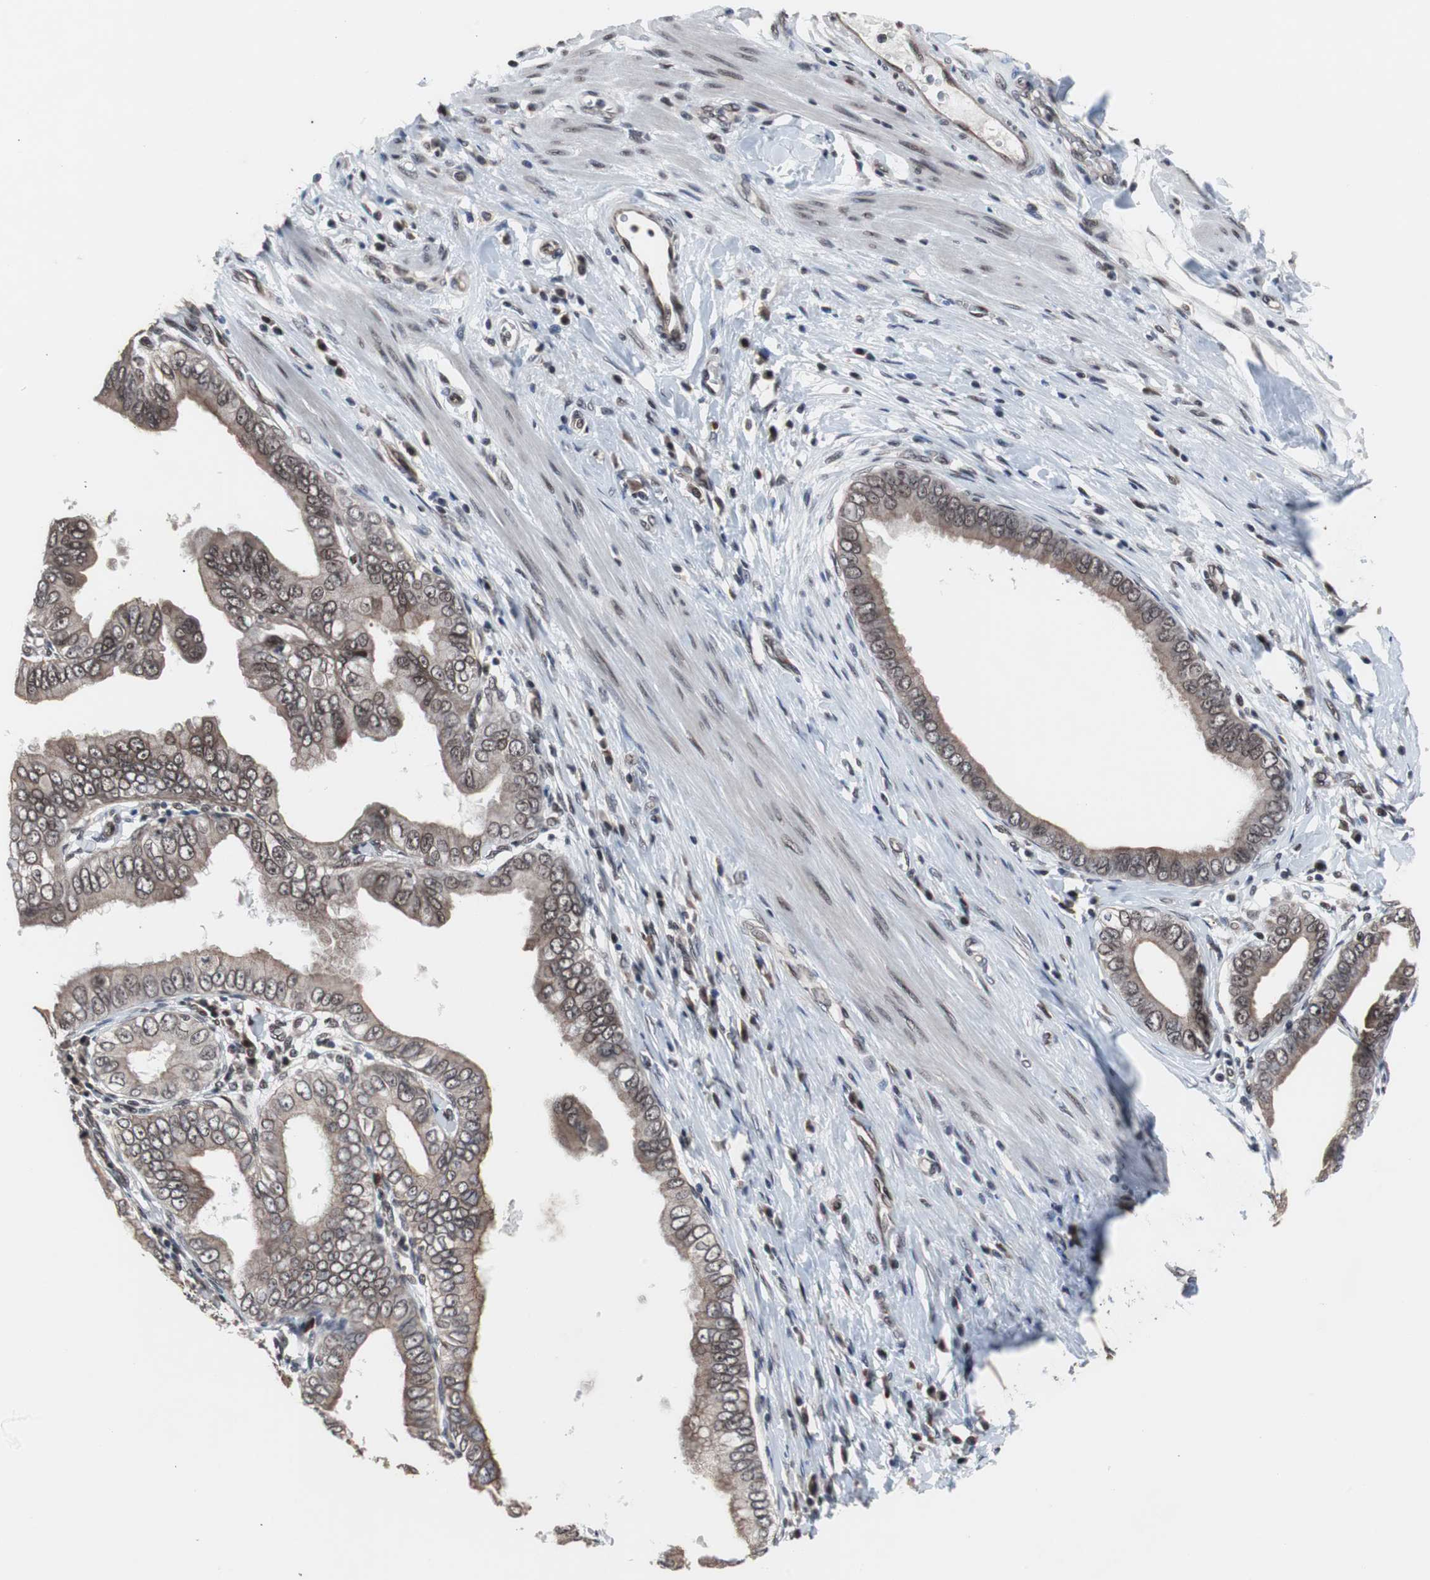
{"staining": {"intensity": "moderate", "quantity": ">75%", "location": "cytoplasmic/membranous,nuclear"}, "tissue": "pancreatic cancer", "cell_type": "Tumor cells", "image_type": "cancer", "snomed": [{"axis": "morphology", "description": "Normal tissue, NOS"}, {"axis": "topography", "description": "Lymph node"}], "caption": "IHC histopathology image of neoplastic tissue: pancreatic cancer stained using immunohistochemistry (IHC) exhibits medium levels of moderate protein expression localized specifically in the cytoplasmic/membranous and nuclear of tumor cells, appearing as a cytoplasmic/membranous and nuclear brown color.", "gene": "GTF2F2", "patient": {"sex": "male", "age": 50}}